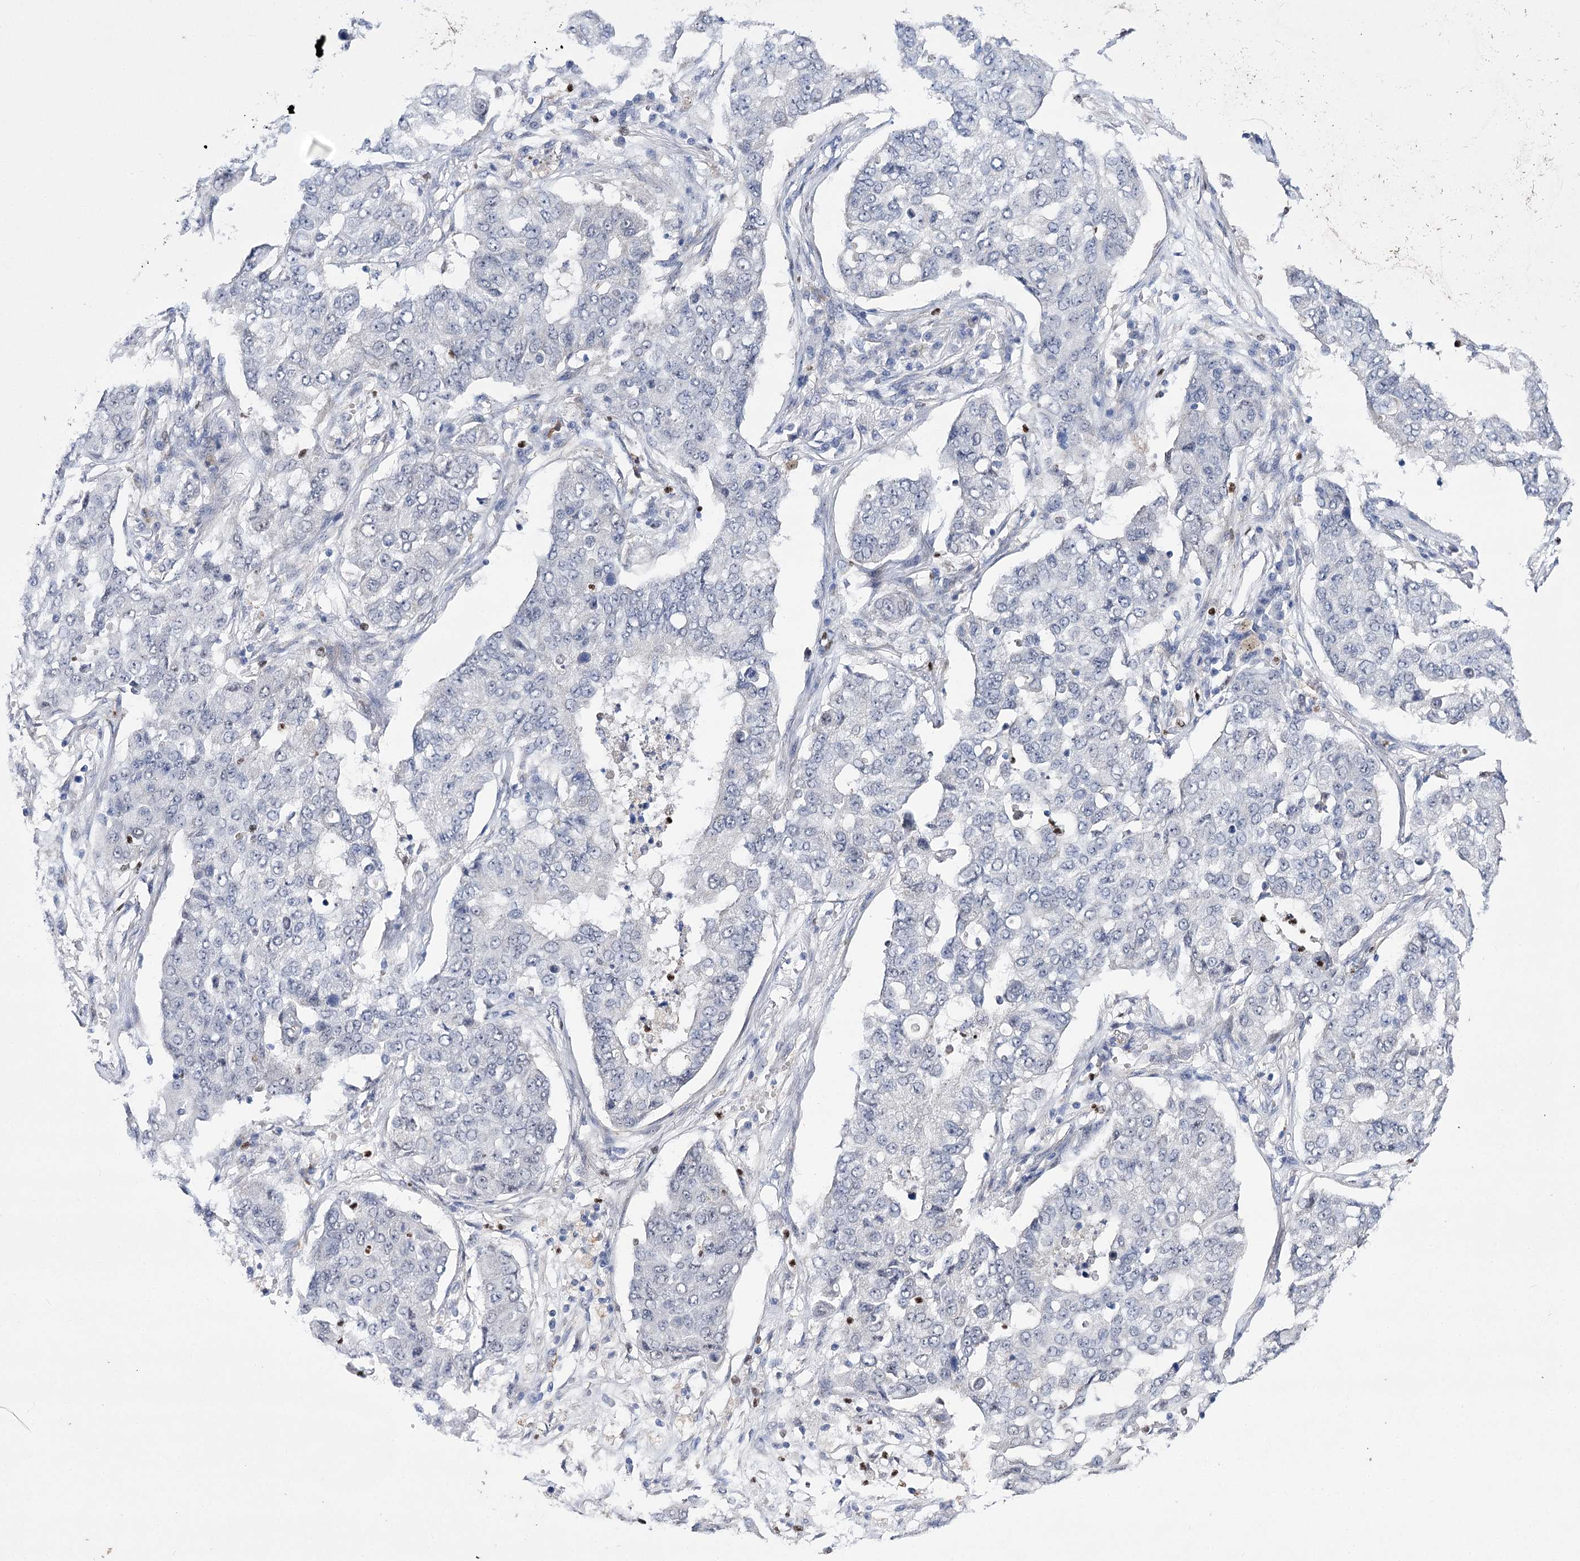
{"staining": {"intensity": "negative", "quantity": "none", "location": "none"}, "tissue": "lung cancer", "cell_type": "Tumor cells", "image_type": "cancer", "snomed": [{"axis": "morphology", "description": "Squamous cell carcinoma, NOS"}, {"axis": "topography", "description": "Lung"}], "caption": "IHC of human squamous cell carcinoma (lung) displays no positivity in tumor cells.", "gene": "THAP6", "patient": {"sex": "male", "age": 74}}